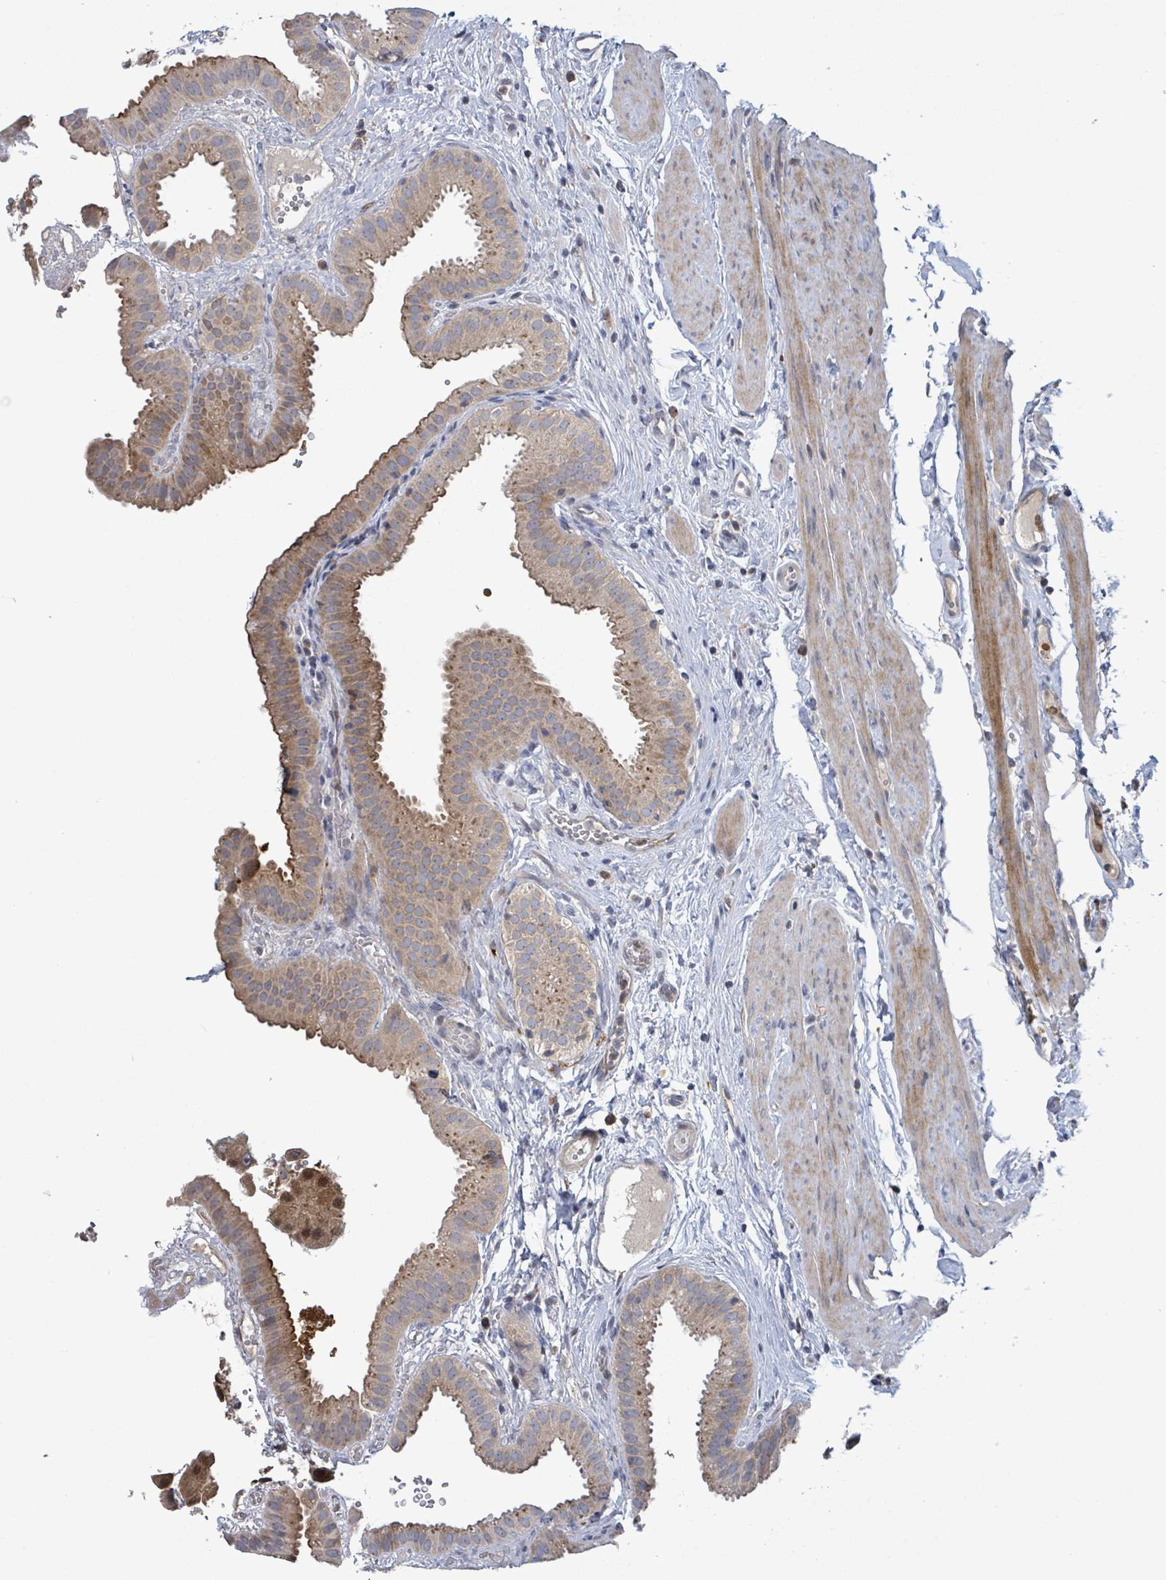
{"staining": {"intensity": "moderate", "quantity": ">75%", "location": "cytoplasmic/membranous"}, "tissue": "gallbladder", "cell_type": "Glandular cells", "image_type": "normal", "snomed": [{"axis": "morphology", "description": "Normal tissue, NOS"}, {"axis": "topography", "description": "Gallbladder"}], "caption": "Immunohistochemical staining of normal gallbladder reveals medium levels of moderate cytoplasmic/membranous staining in about >75% of glandular cells.", "gene": "SERPINE3", "patient": {"sex": "female", "age": 61}}